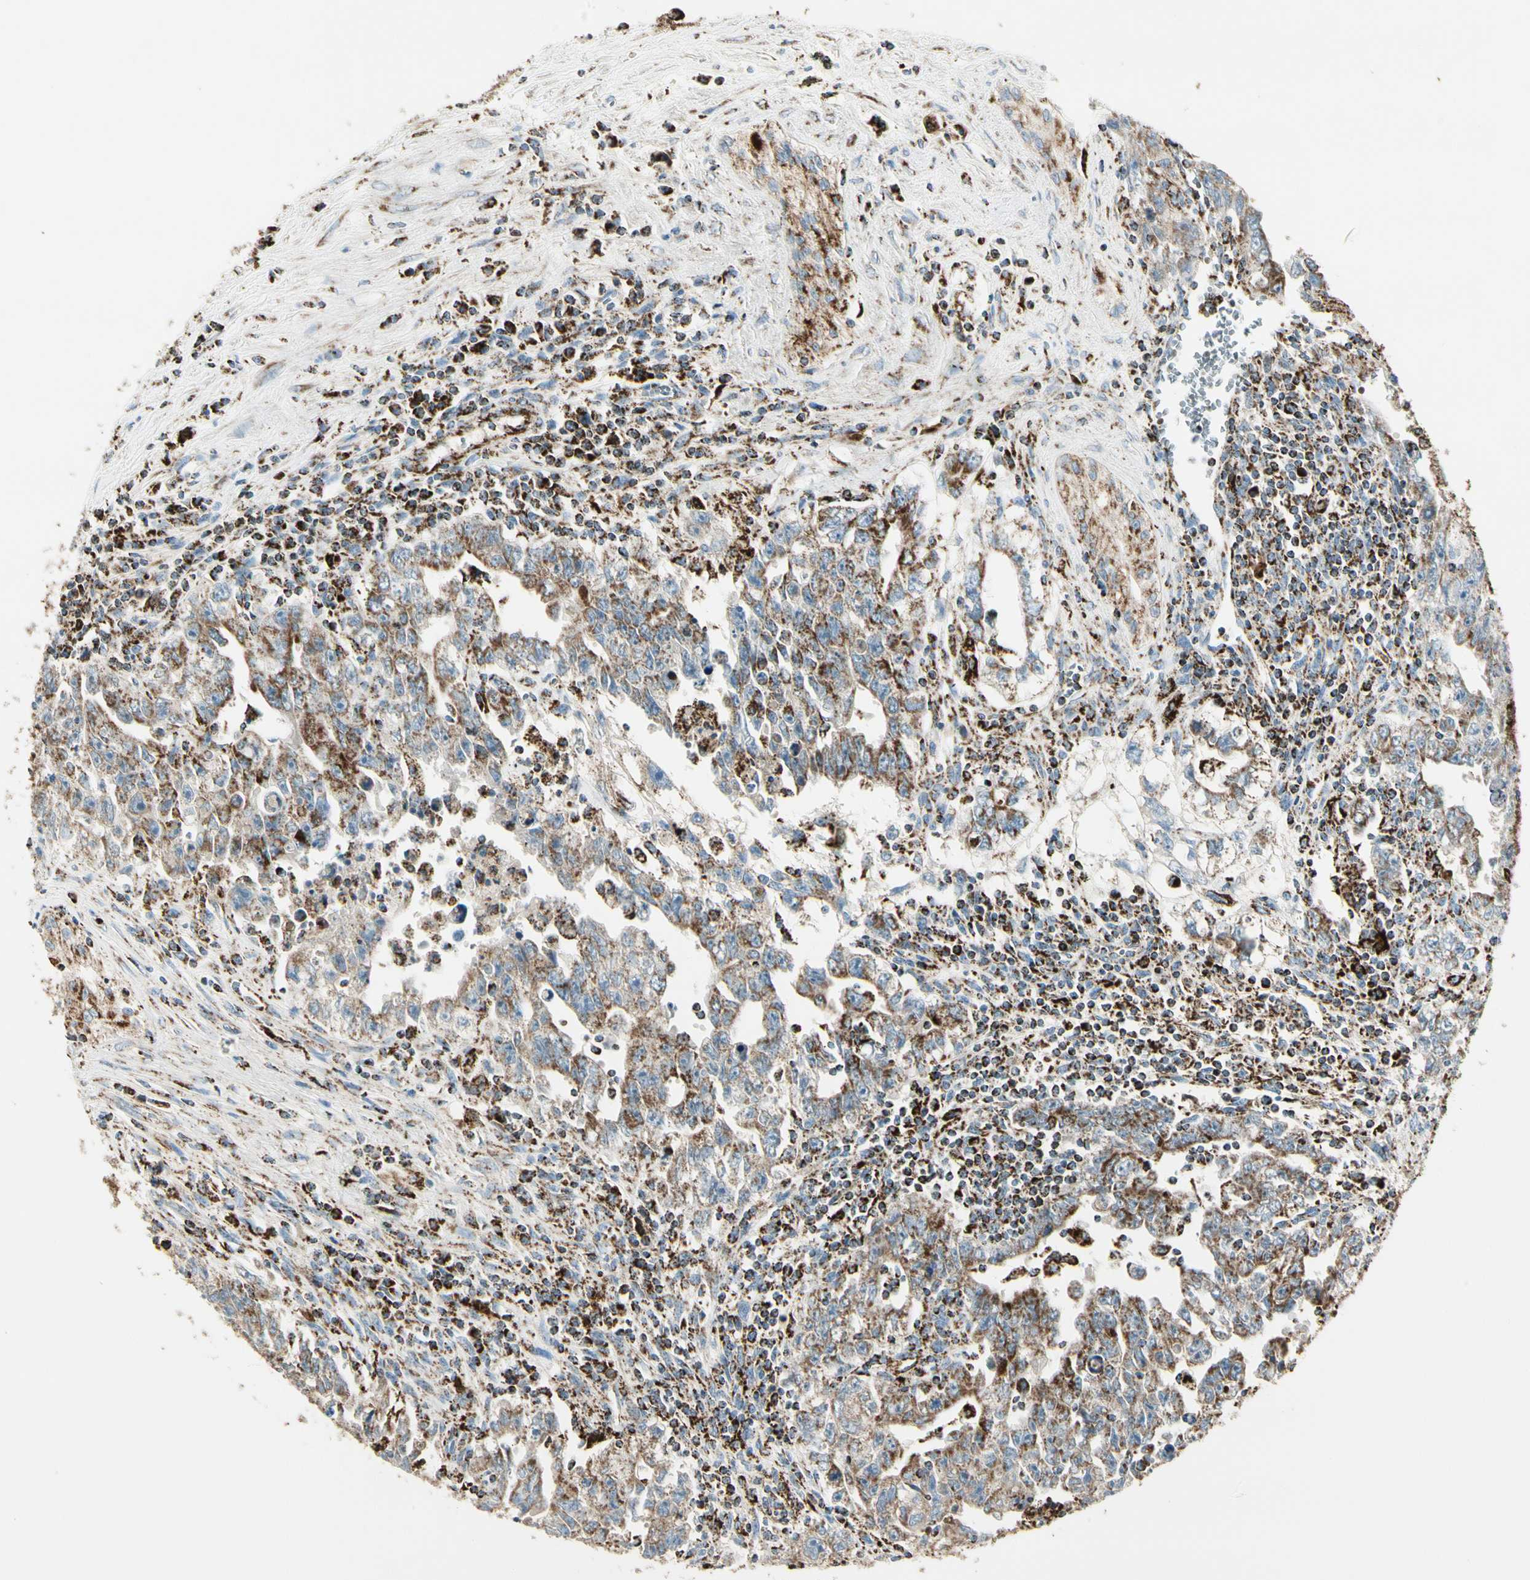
{"staining": {"intensity": "moderate", "quantity": ">75%", "location": "cytoplasmic/membranous"}, "tissue": "testis cancer", "cell_type": "Tumor cells", "image_type": "cancer", "snomed": [{"axis": "morphology", "description": "Carcinoma, Embryonal, NOS"}, {"axis": "topography", "description": "Testis"}], "caption": "An immunohistochemistry (IHC) photomicrograph of neoplastic tissue is shown. Protein staining in brown shows moderate cytoplasmic/membranous positivity in testis embryonal carcinoma within tumor cells. (DAB (3,3'-diaminobenzidine) IHC, brown staining for protein, blue staining for nuclei).", "gene": "ME2", "patient": {"sex": "male", "age": 28}}